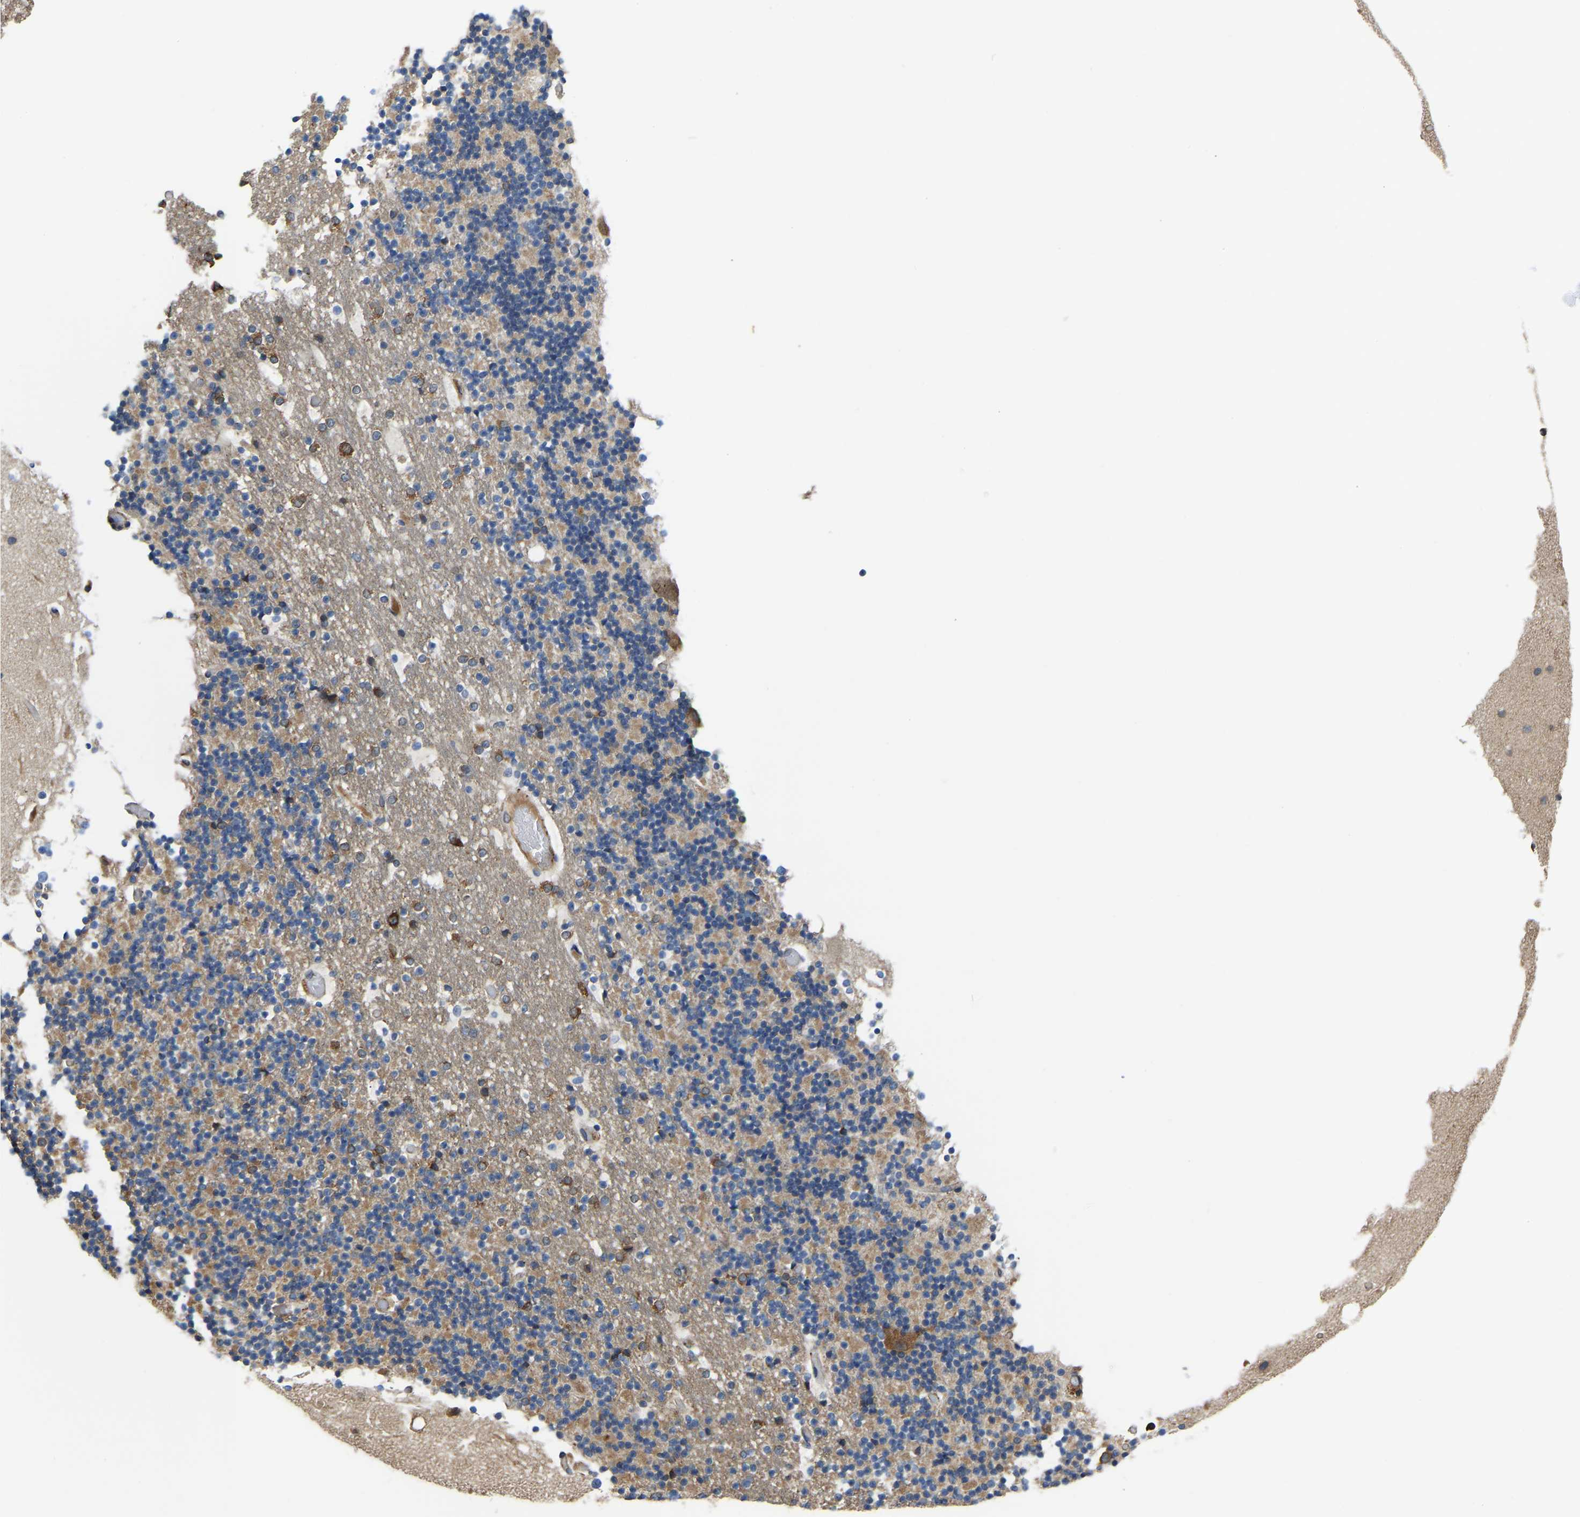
{"staining": {"intensity": "moderate", "quantity": "<25%", "location": "cytoplasmic/membranous"}, "tissue": "cerebellum", "cell_type": "Cells in granular layer", "image_type": "normal", "snomed": [{"axis": "morphology", "description": "Normal tissue, NOS"}, {"axis": "topography", "description": "Cerebellum"}], "caption": "Cerebellum stained with IHC reveals moderate cytoplasmic/membranous positivity in approximately <25% of cells in granular layer.", "gene": "ARL6IP5", "patient": {"sex": "male", "age": 57}}